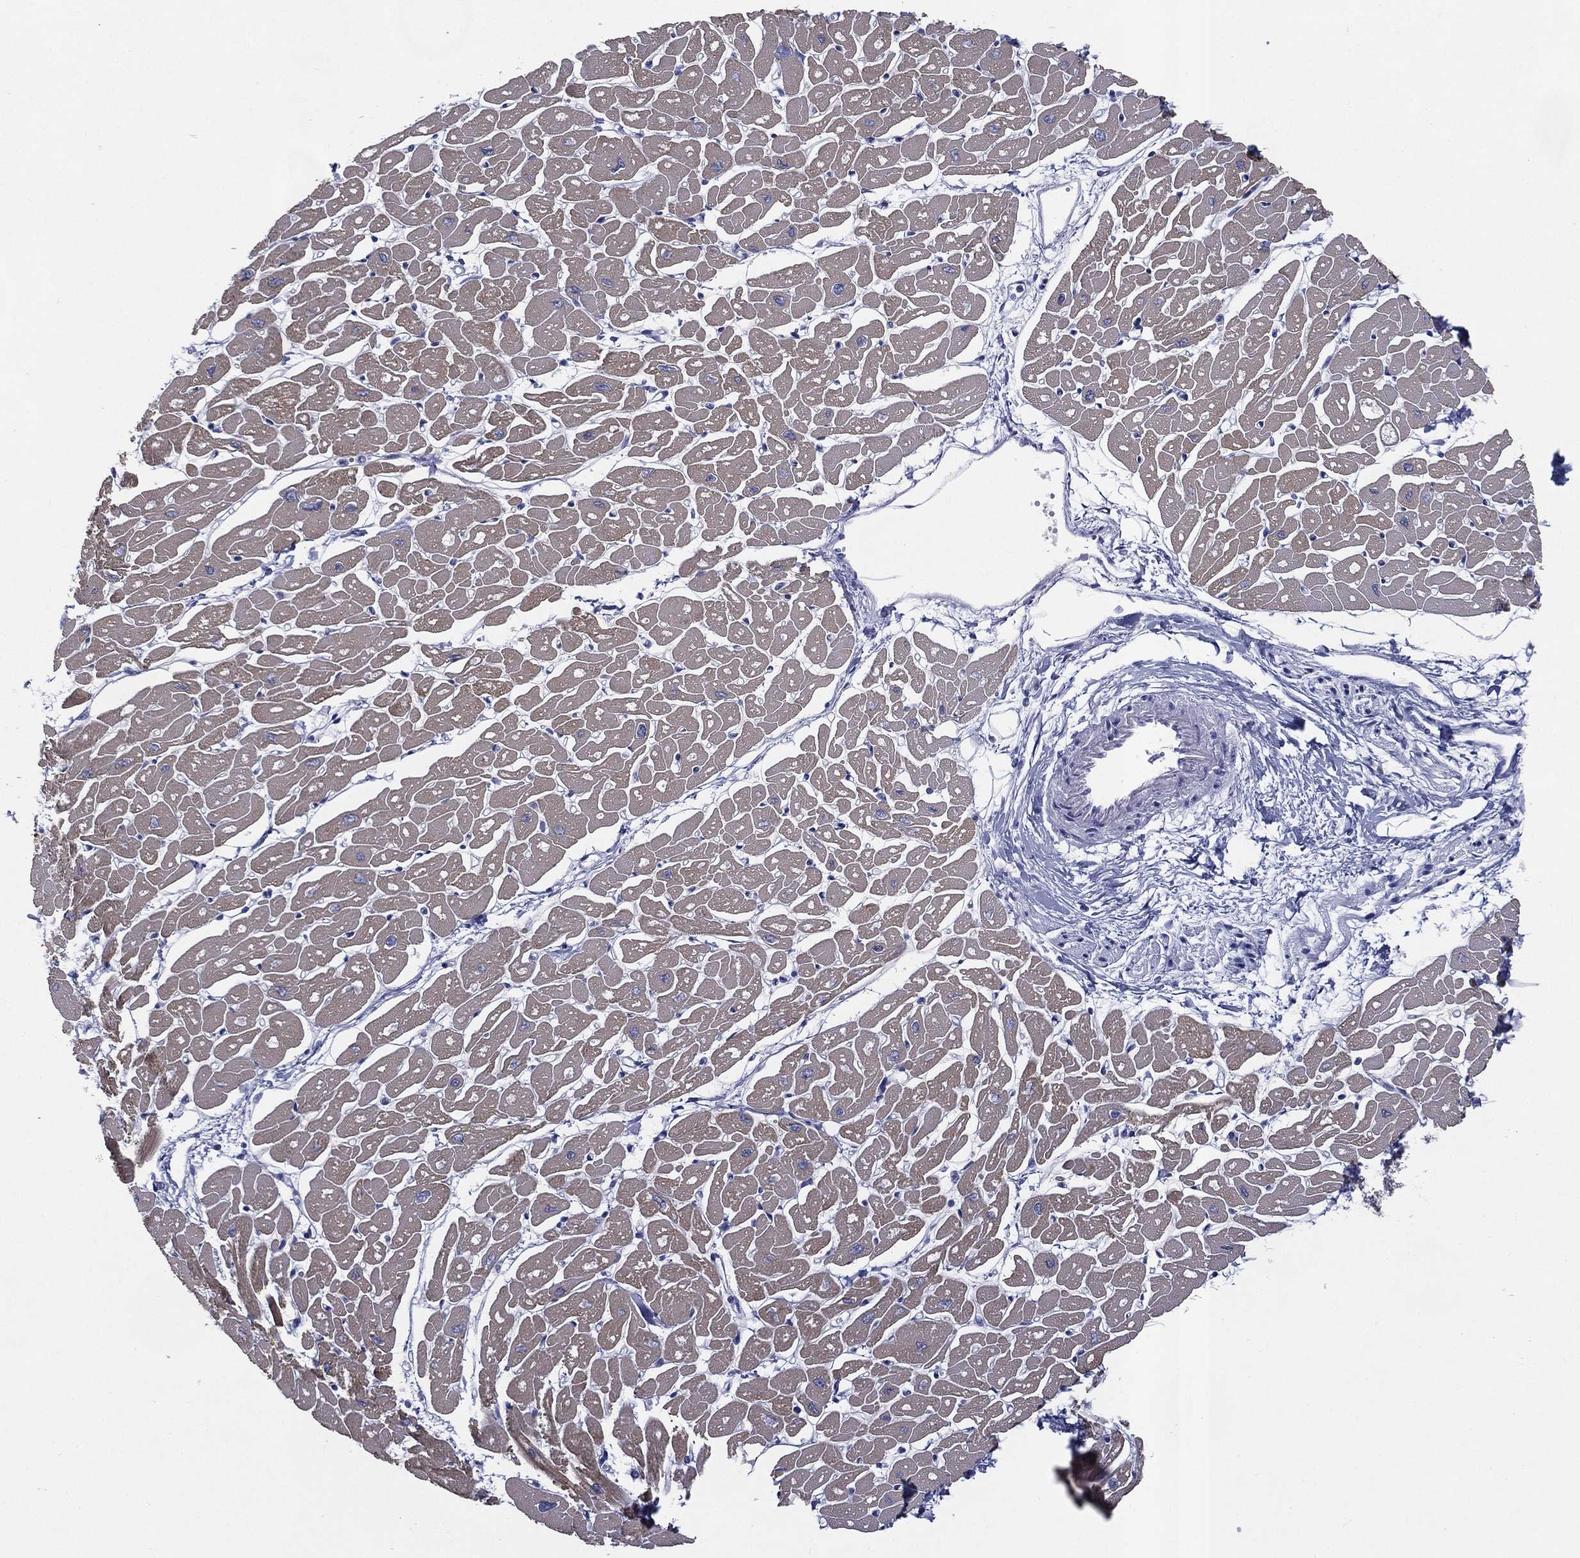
{"staining": {"intensity": "moderate", "quantity": "25%-75%", "location": "cytoplasmic/membranous"}, "tissue": "heart muscle", "cell_type": "Cardiomyocytes", "image_type": "normal", "snomed": [{"axis": "morphology", "description": "Normal tissue, NOS"}, {"axis": "topography", "description": "Heart"}], "caption": "The histopathology image exhibits immunohistochemical staining of unremarkable heart muscle. There is moderate cytoplasmic/membranous expression is appreciated in about 25%-75% of cardiomyocytes.", "gene": "KIF2C", "patient": {"sex": "male", "age": 57}}